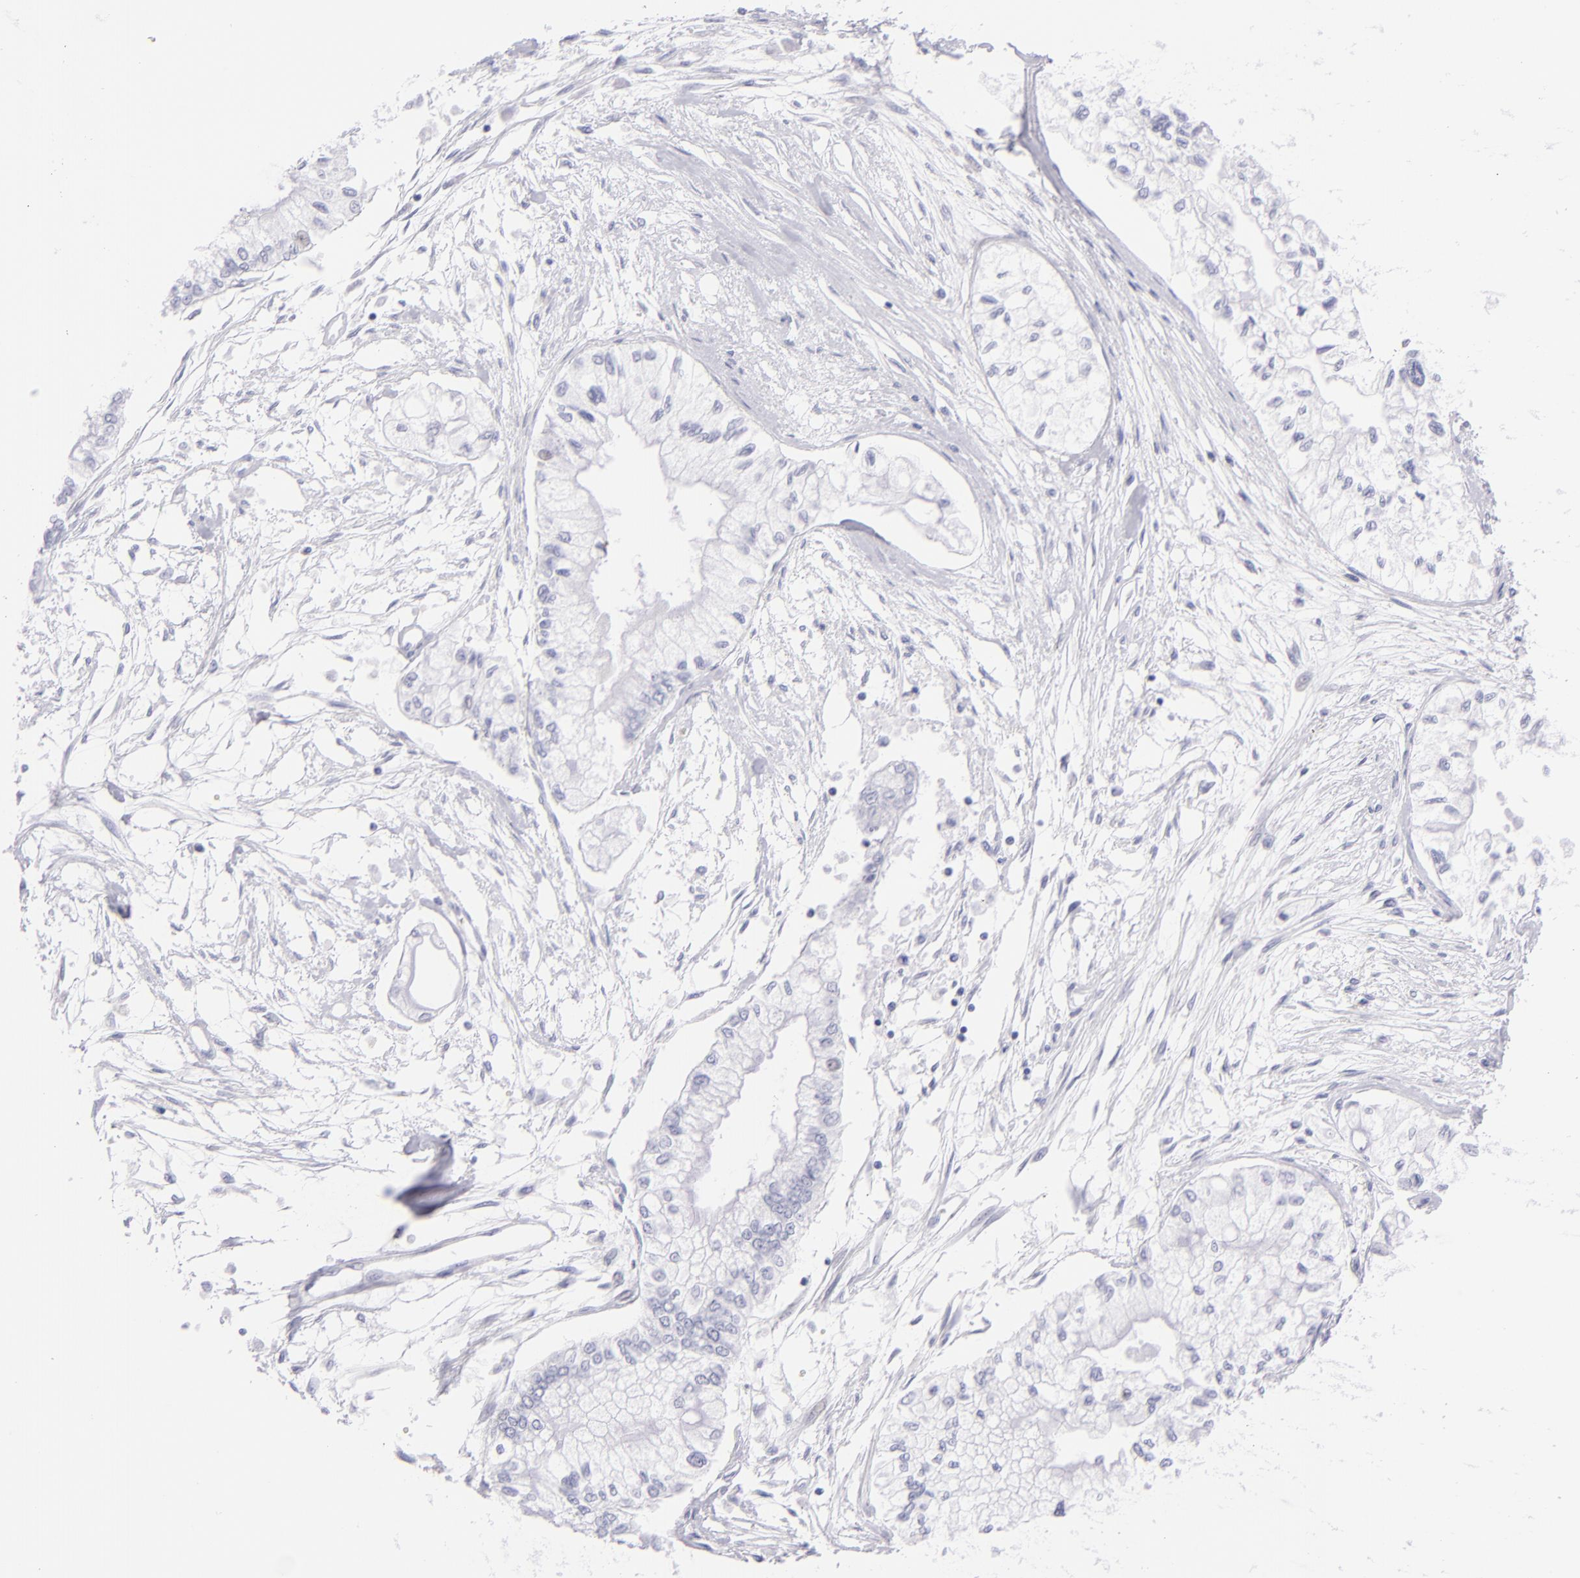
{"staining": {"intensity": "negative", "quantity": "none", "location": "none"}, "tissue": "pancreatic cancer", "cell_type": "Tumor cells", "image_type": "cancer", "snomed": [{"axis": "morphology", "description": "Adenocarcinoma, NOS"}, {"axis": "topography", "description": "Pancreas"}], "caption": "Human pancreatic cancer stained for a protein using IHC displays no staining in tumor cells.", "gene": "PRPH", "patient": {"sex": "male", "age": 79}}